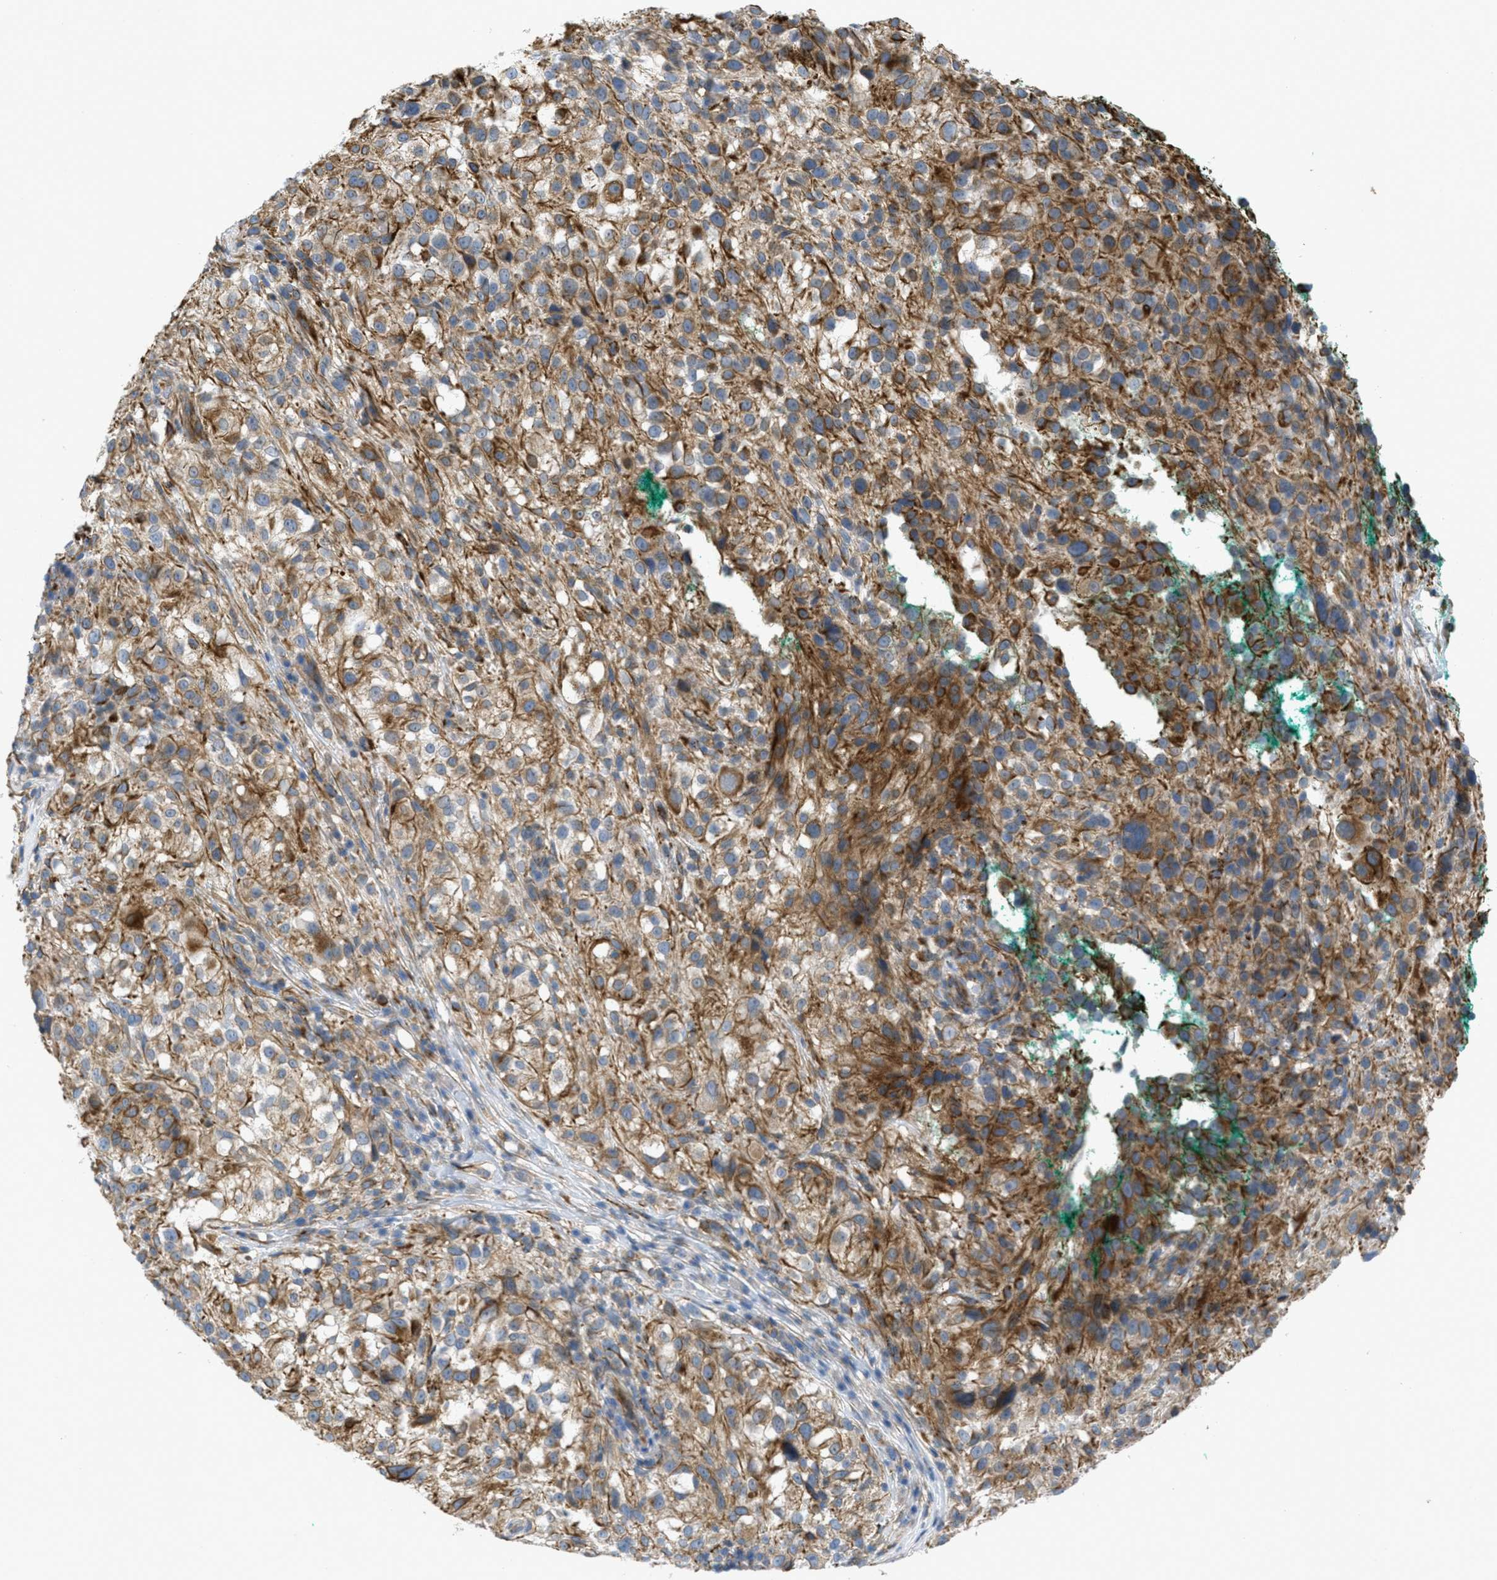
{"staining": {"intensity": "moderate", "quantity": ">75%", "location": "cytoplasmic/membranous"}, "tissue": "melanoma", "cell_type": "Tumor cells", "image_type": "cancer", "snomed": [{"axis": "morphology", "description": "Necrosis, NOS"}, {"axis": "morphology", "description": "Malignant melanoma, NOS"}, {"axis": "topography", "description": "Skin"}], "caption": "This is a histology image of immunohistochemistry (IHC) staining of malignant melanoma, which shows moderate staining in the cytoplasmic/membranous of tumor cells.", "gene": "BTN3A1", "patient": {"sex": "female", "age": 87}}